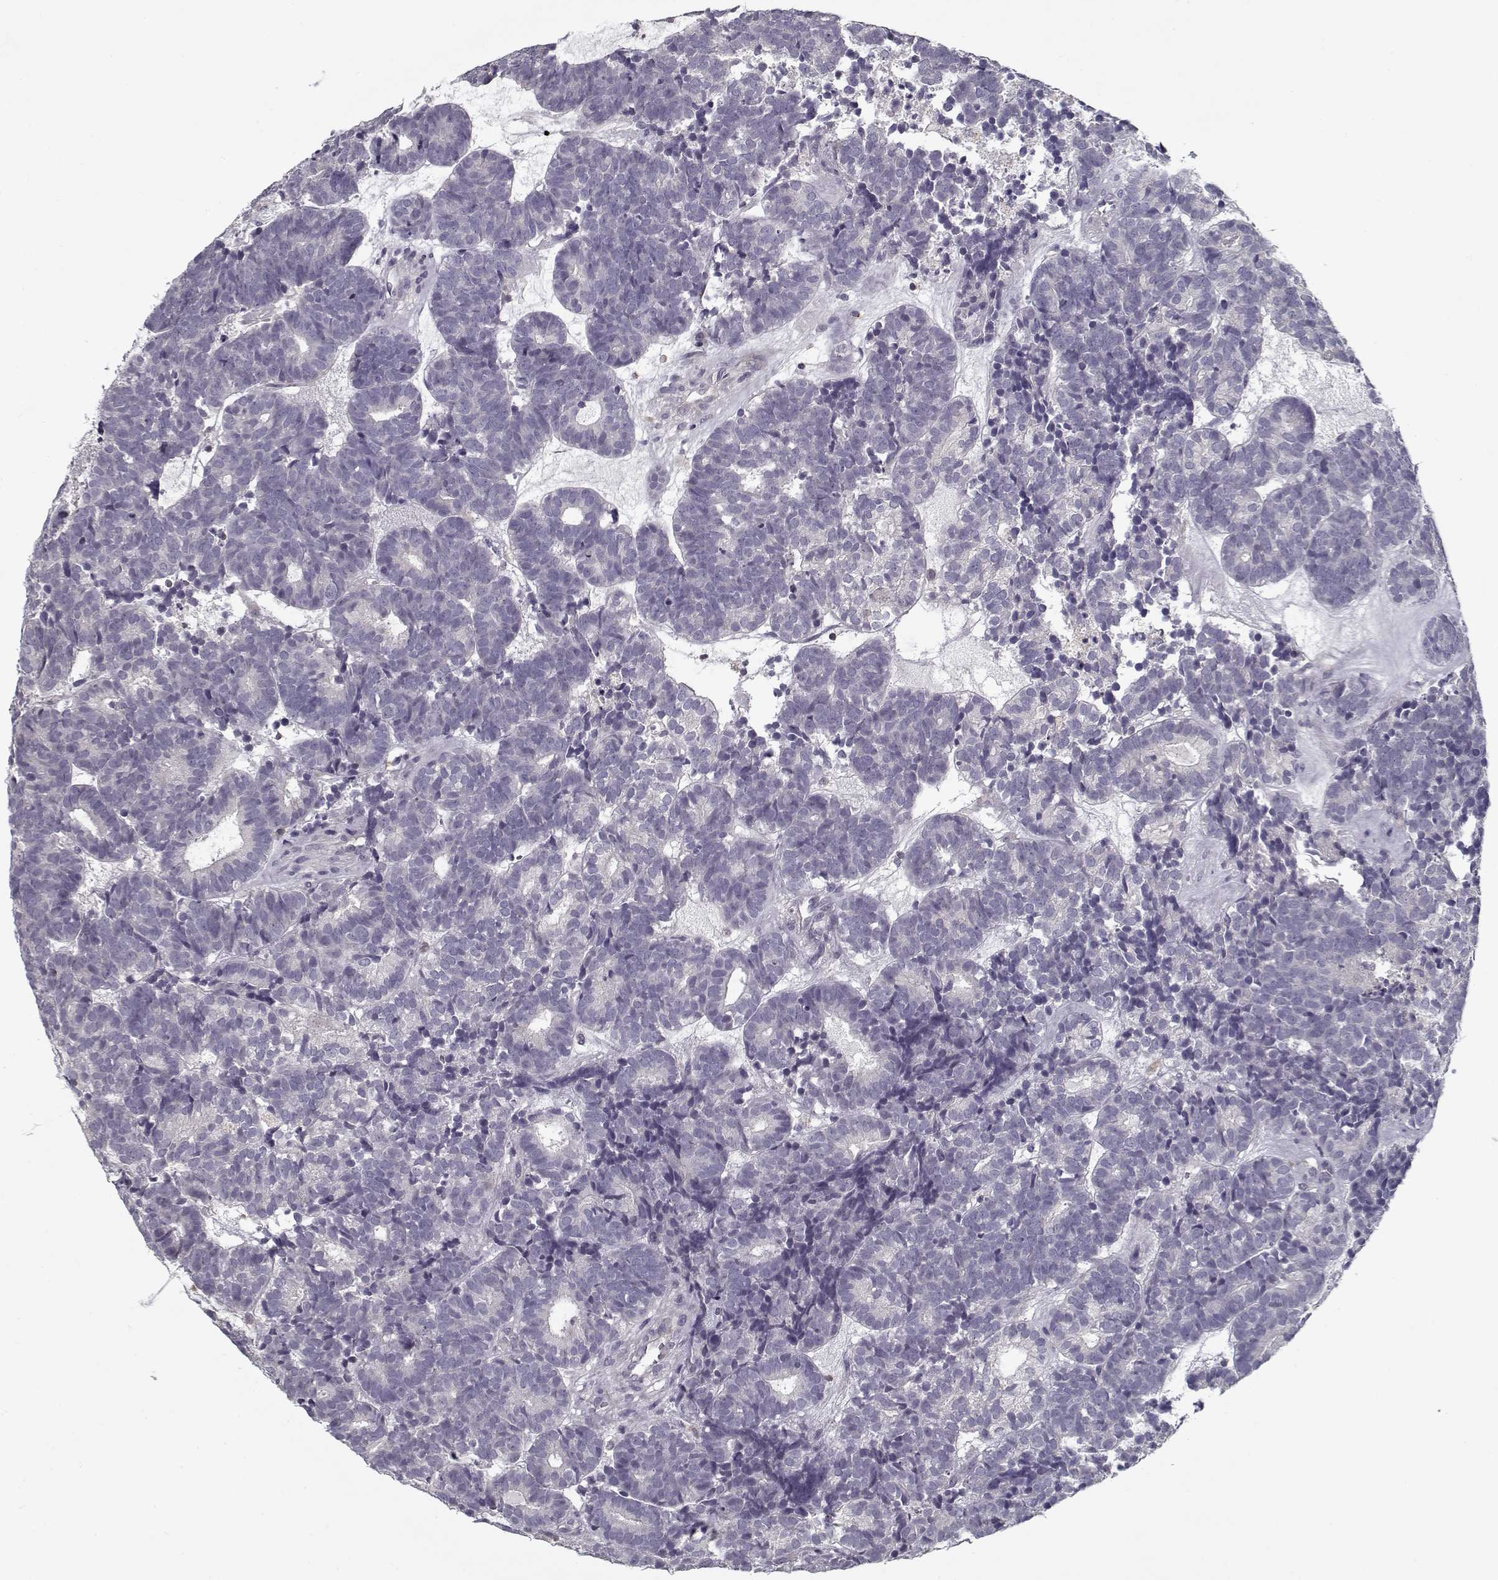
{"staining": {"intensity": "negative", "quantity": "none", "location": "none"}, "tissue": "head and neck cancer", "cell_type": "Tumor cells", "image_type": "cancer", "snomed": [{"axis": "morphology", "description": "Adenocarcinoma, NOS"}, {"axis": "topography", "description": "Head-Neck"}], "caption": "Human head and neck cancer stained for a protein using IHC reveals no staining in tumor cells.", "gene": "UNC13D", "patient": {"sex": "female", "age": 81}}